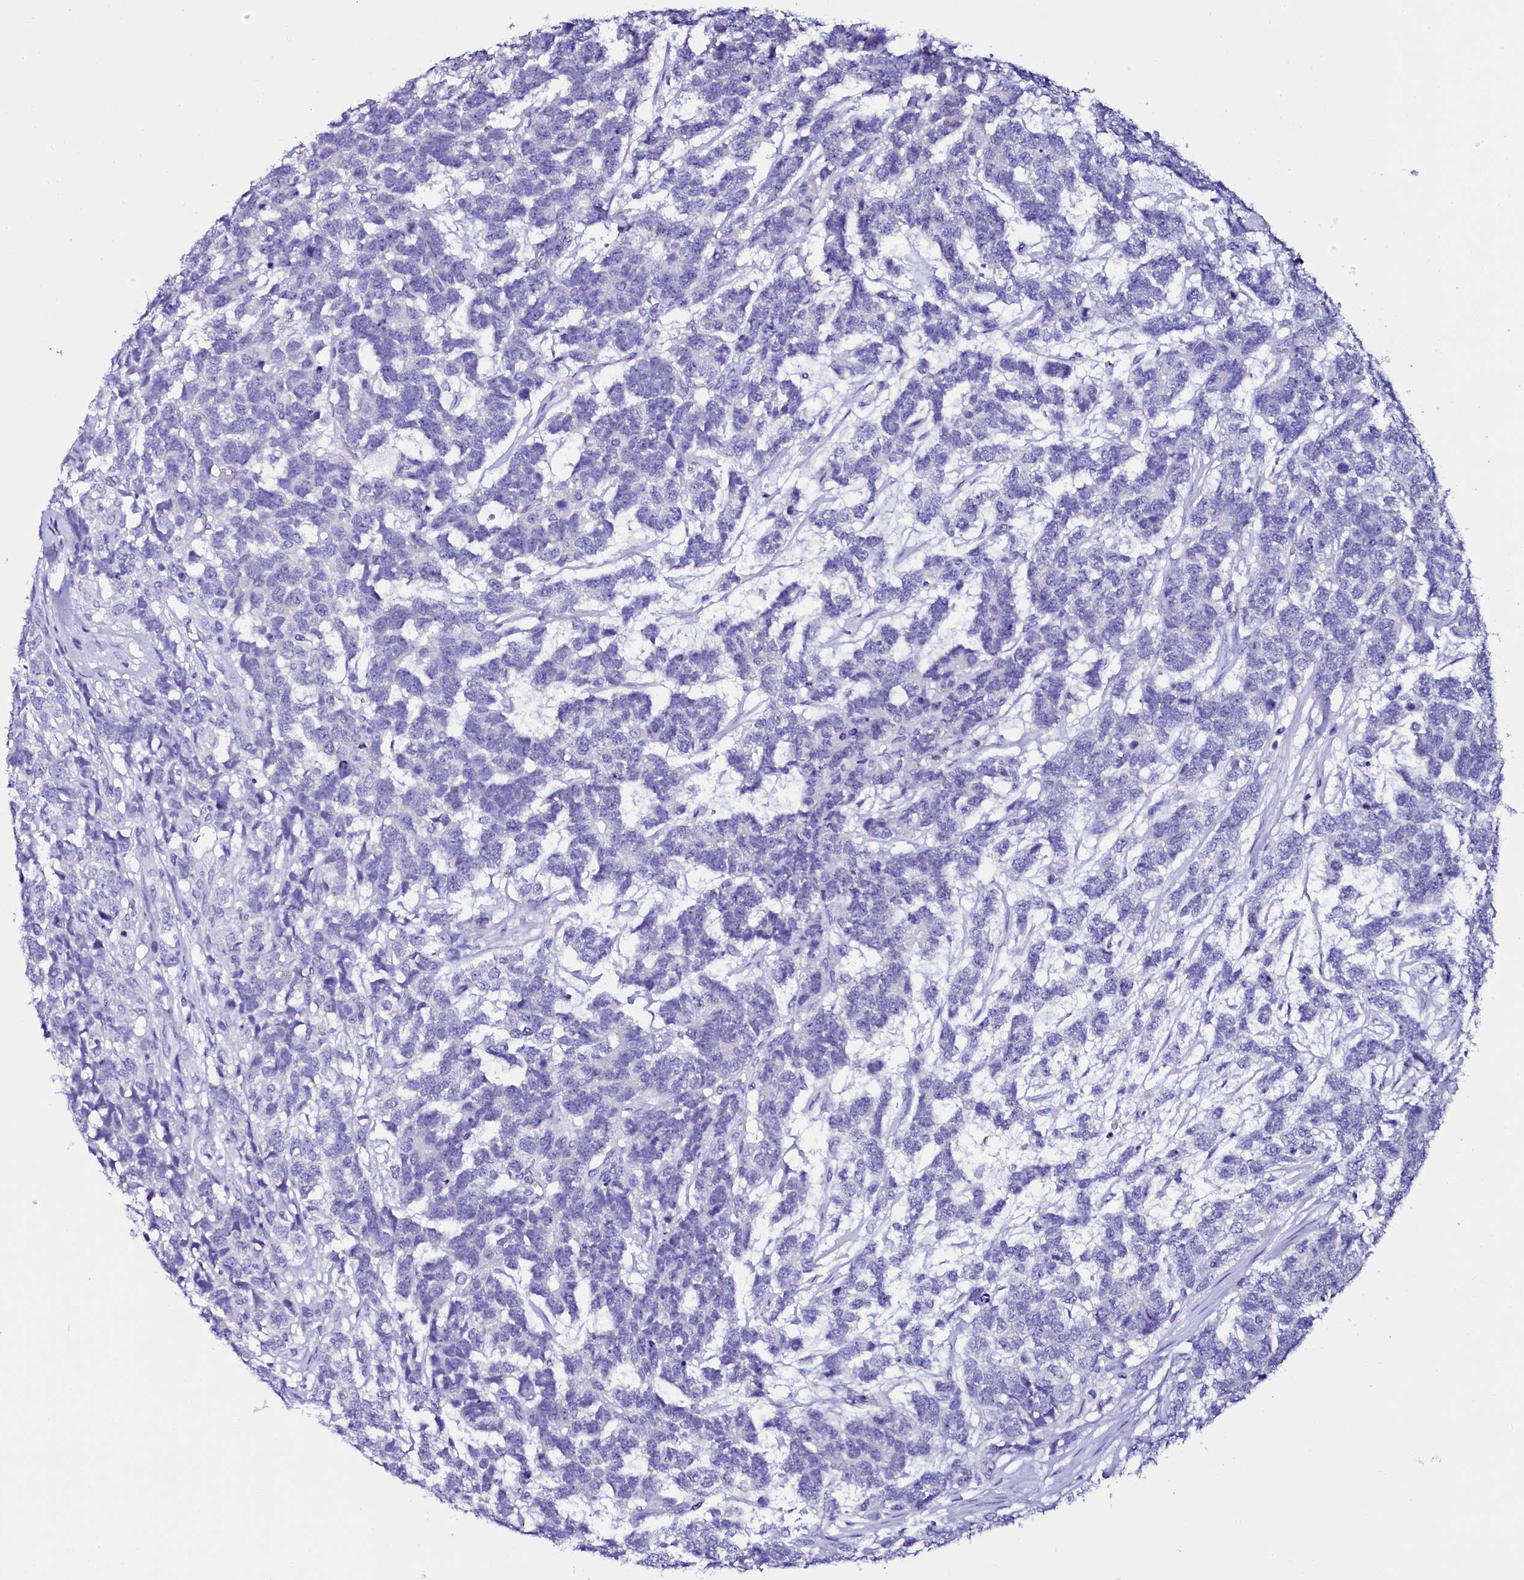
{"staining": {"intensity": "negative", "quantity": "none", "location": "none"}, "tissue": "testis cancer", "cell_type": "Tumor cells", "image_type": "cancer", "snomed": [{"axis": "morphology", "description": "Carcinoma, Embryonal, NOS"}, {"axis": "topography", "description": "Testis"}], "caption": "Tumor cells show no significant positivity in embryonal carcinoma (testis). (DAB immunohistochemistry visualized using brightfield microscopy, high magnification).", "gene": "SORD", "patient": {"sex": "male", "age": 26}}